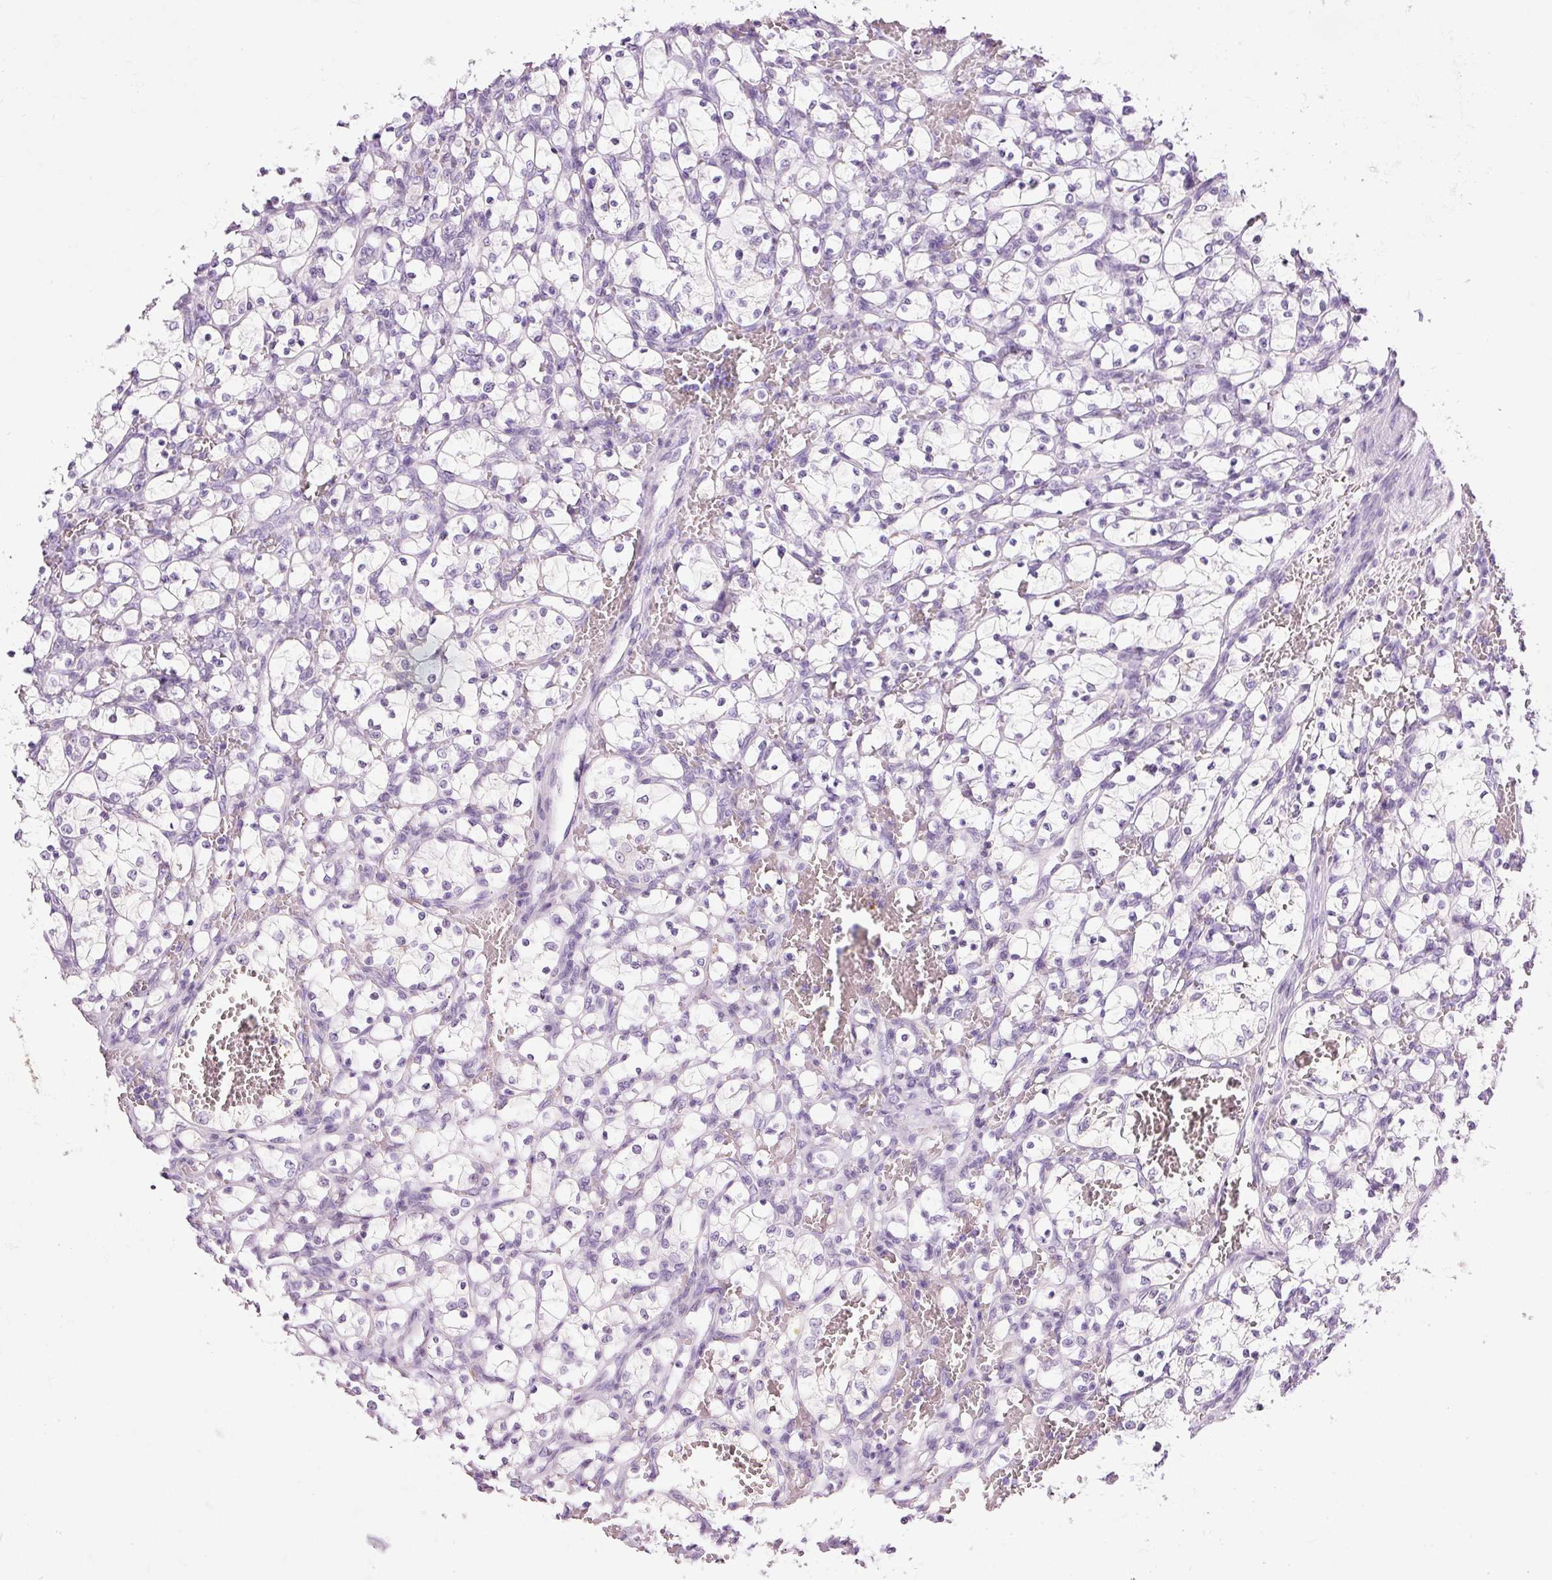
{"staining": {"intensity": "negative", "quantity": "none", "location": "none"}, "tissue": "renal cancer", "cell_type": "Tumor cells", "image_type": "cancer", "snomed": [{"axis": "morphology", "description": "Adenocarcinoma, NOS"}, {"axis": "topography", "description": "Kidney"}], "caption": "The histopathology image shows no staining of tumor cells in adenocarcinoma (renal).", "gene": "SRC", "patient": {"sex": "female", "age": 69}}